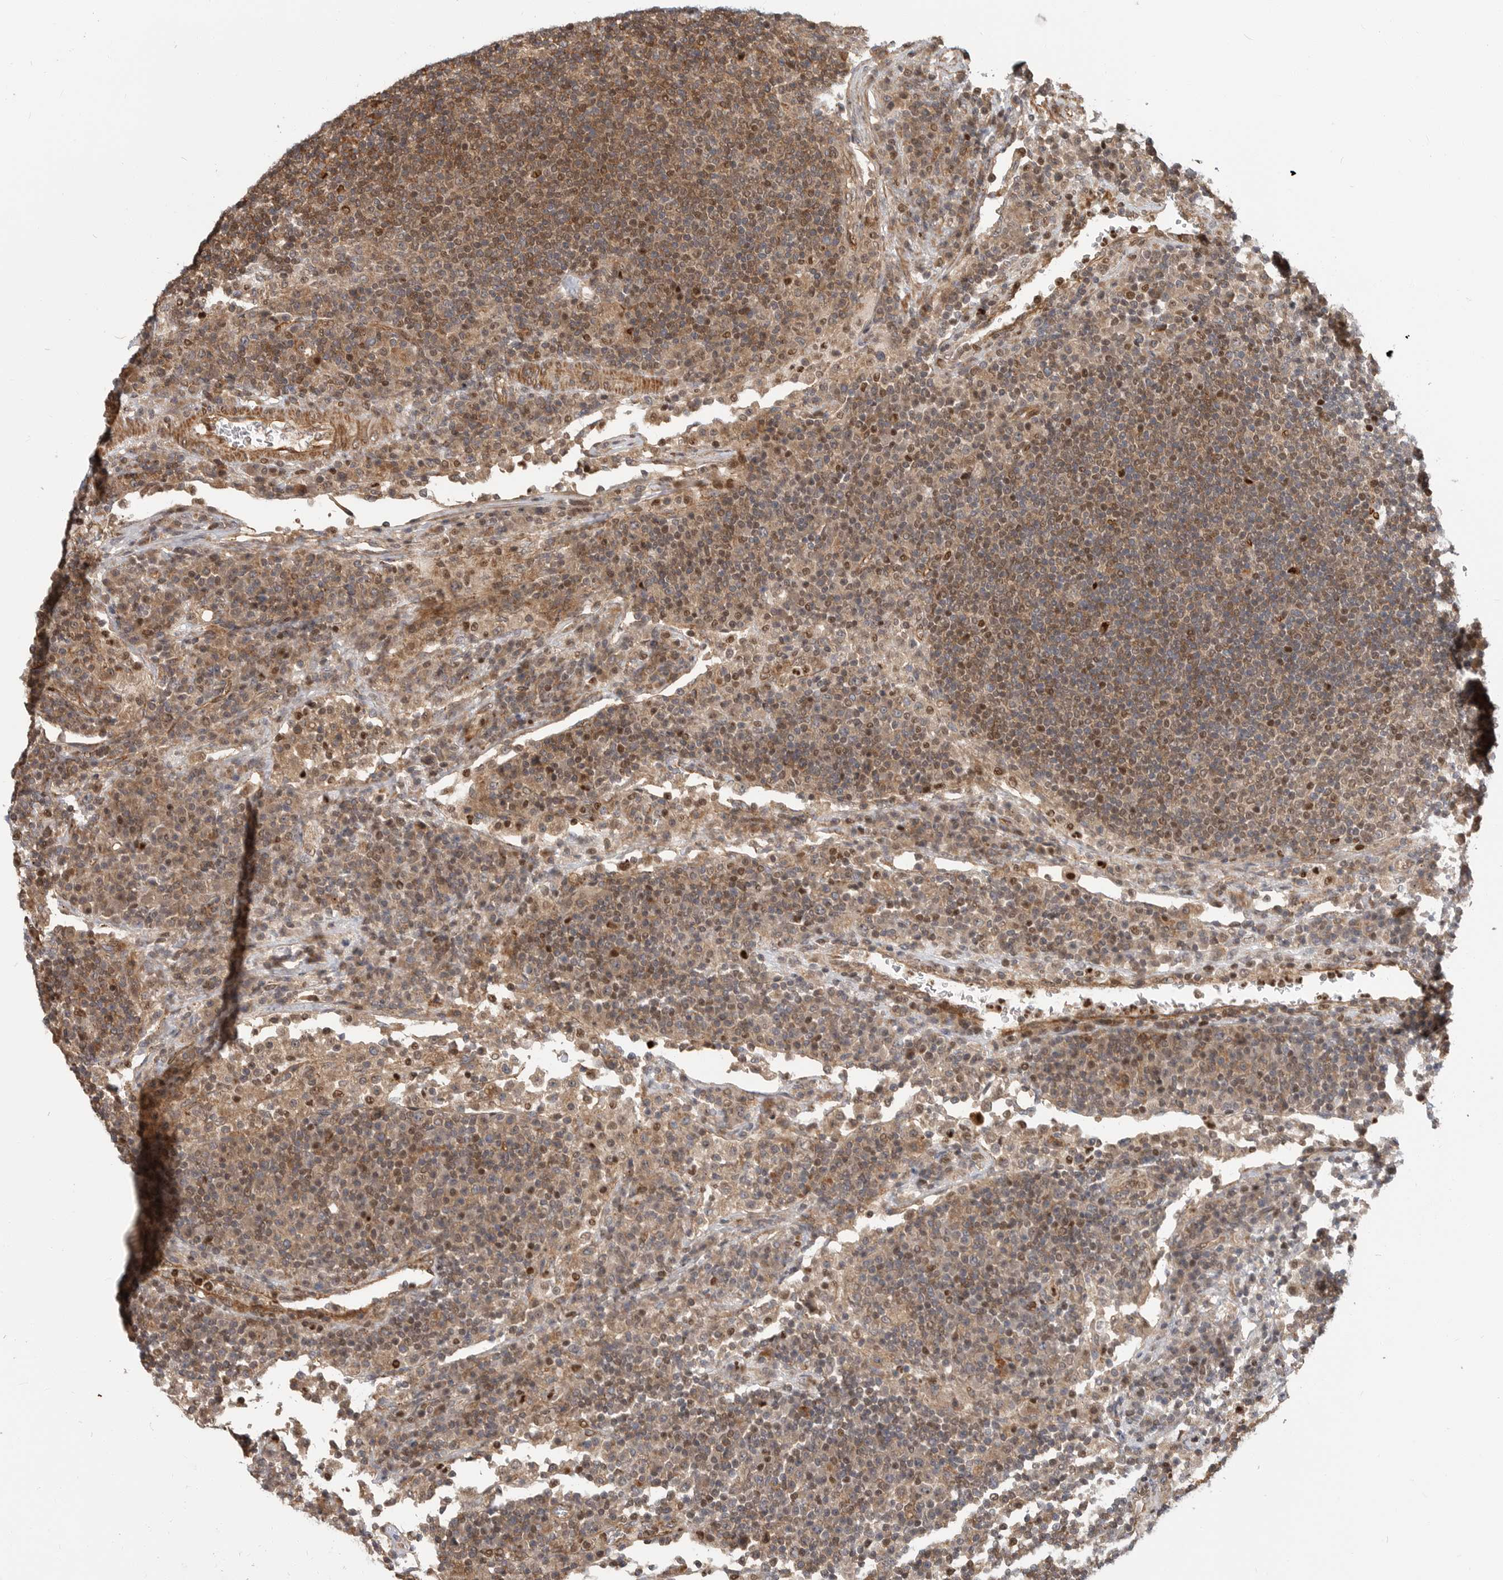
{"staining": {"intensity": "moderate", "quantity": ">75%", "location": "cytoplasmic/membranous,nuclear"}, "tissue": "lymph node", "cell_type": "Germinal center cells", "image_type": "normal", "snomed": [{"axis": "morphology", "description": "Normal tissue, NOS"}, {"axis": "topography", "description": "Lymph node"}], "caption": "Lymph node was stained to show a protein in brown. There is medium levels of moderate cytoplasmic/membranous,nuclear expression in about >75% of germinal center cells. (DAB = brown stain, brightfield microscopy at high magnification).", "gene": "STRAP", "patient": {"sex": "female", "age": 53}}